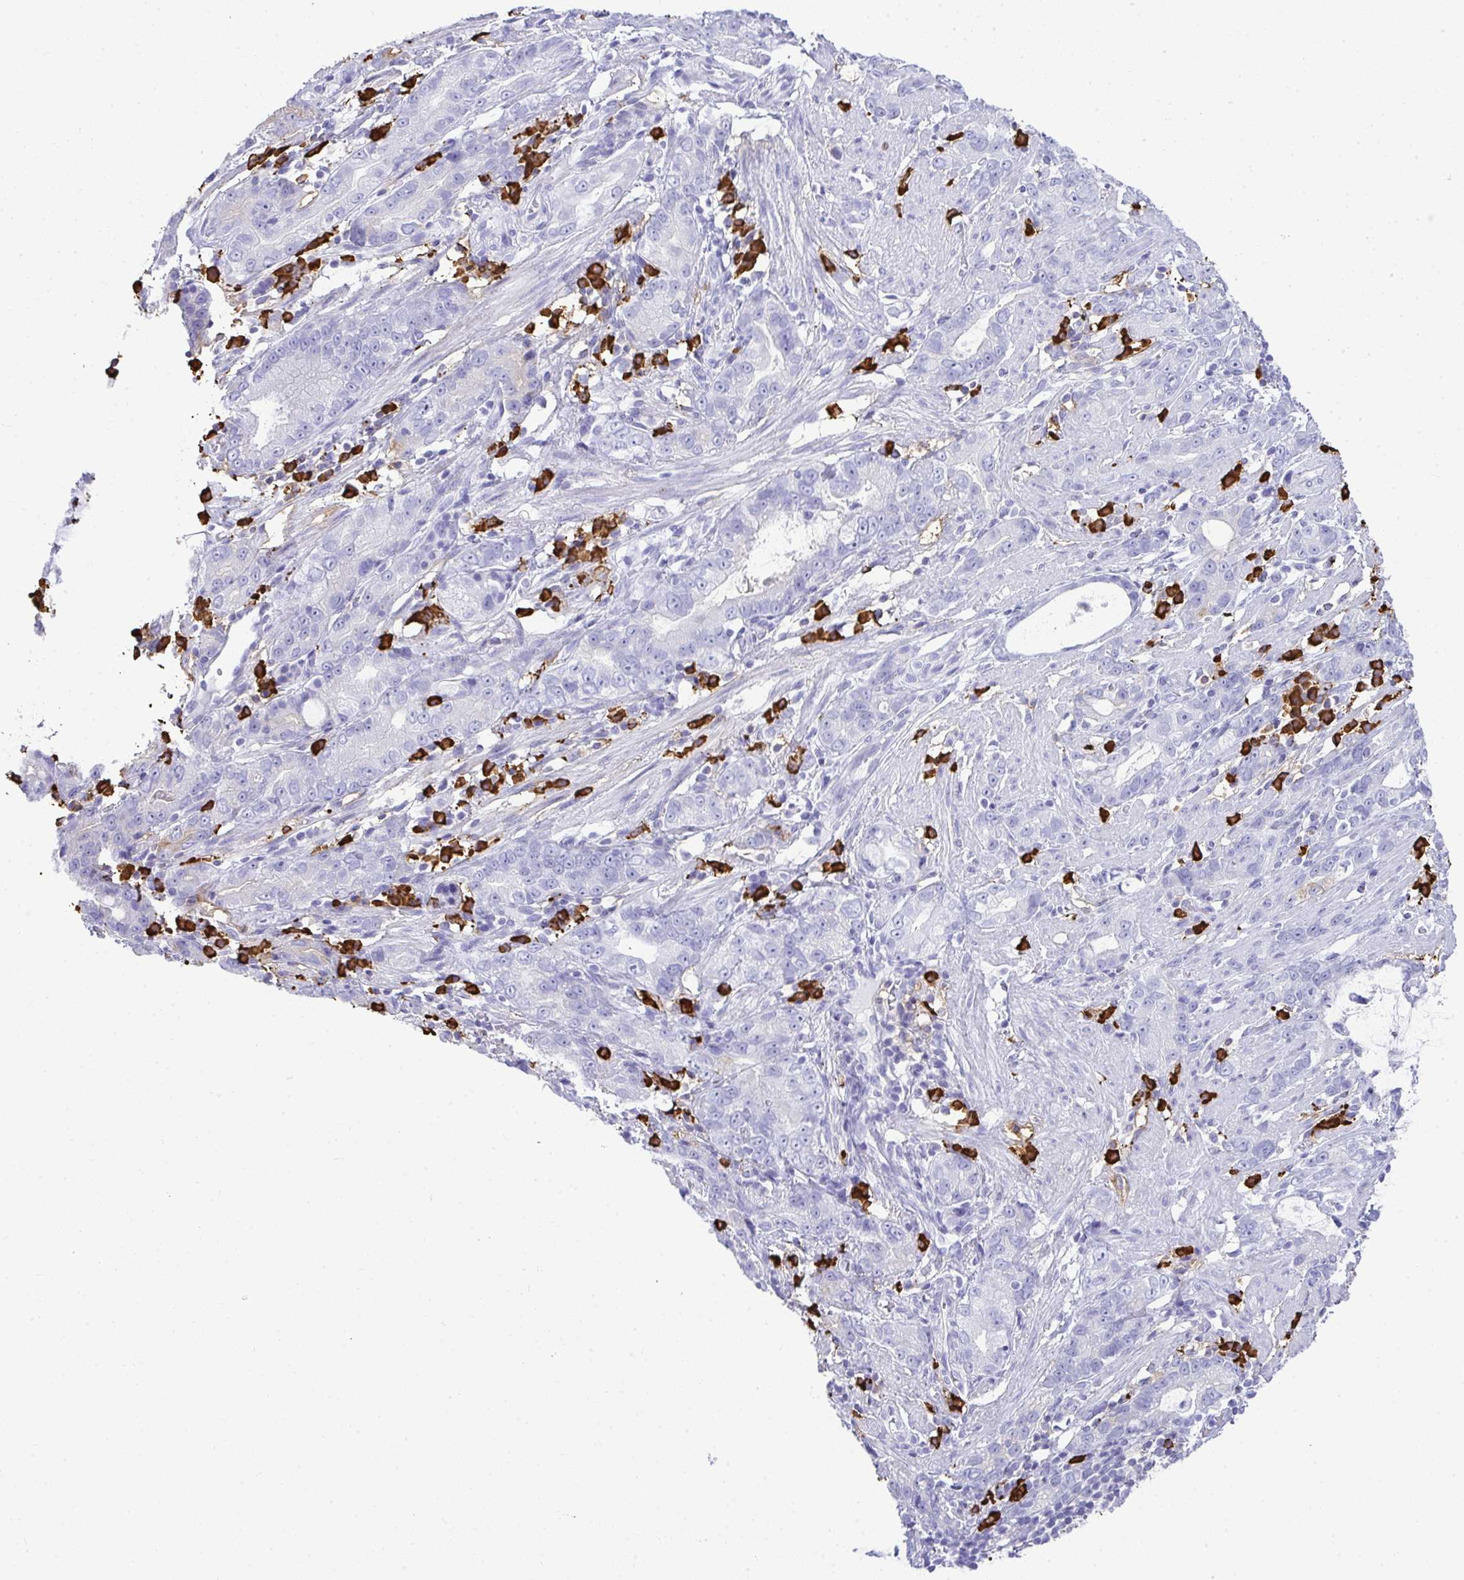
{"staining": {"intensity": "negative", "quantity": "none", "location": "none"}, "tissue": "stomach cancer", "cell_type": "Tumor cells", "image_type": "cancer", "snomed": [{"axis": "morphology", "description": "Adenocarcinoma, NOS"}, {"axis": "topography", "description": "Stomach"}], "caption": "Immunohistochemical staining of human stomach adenocarcinoma displays no significant expression in tumor cells.", "gene": "CDADC1", "patient": {"sex": "male", "age": 55}}